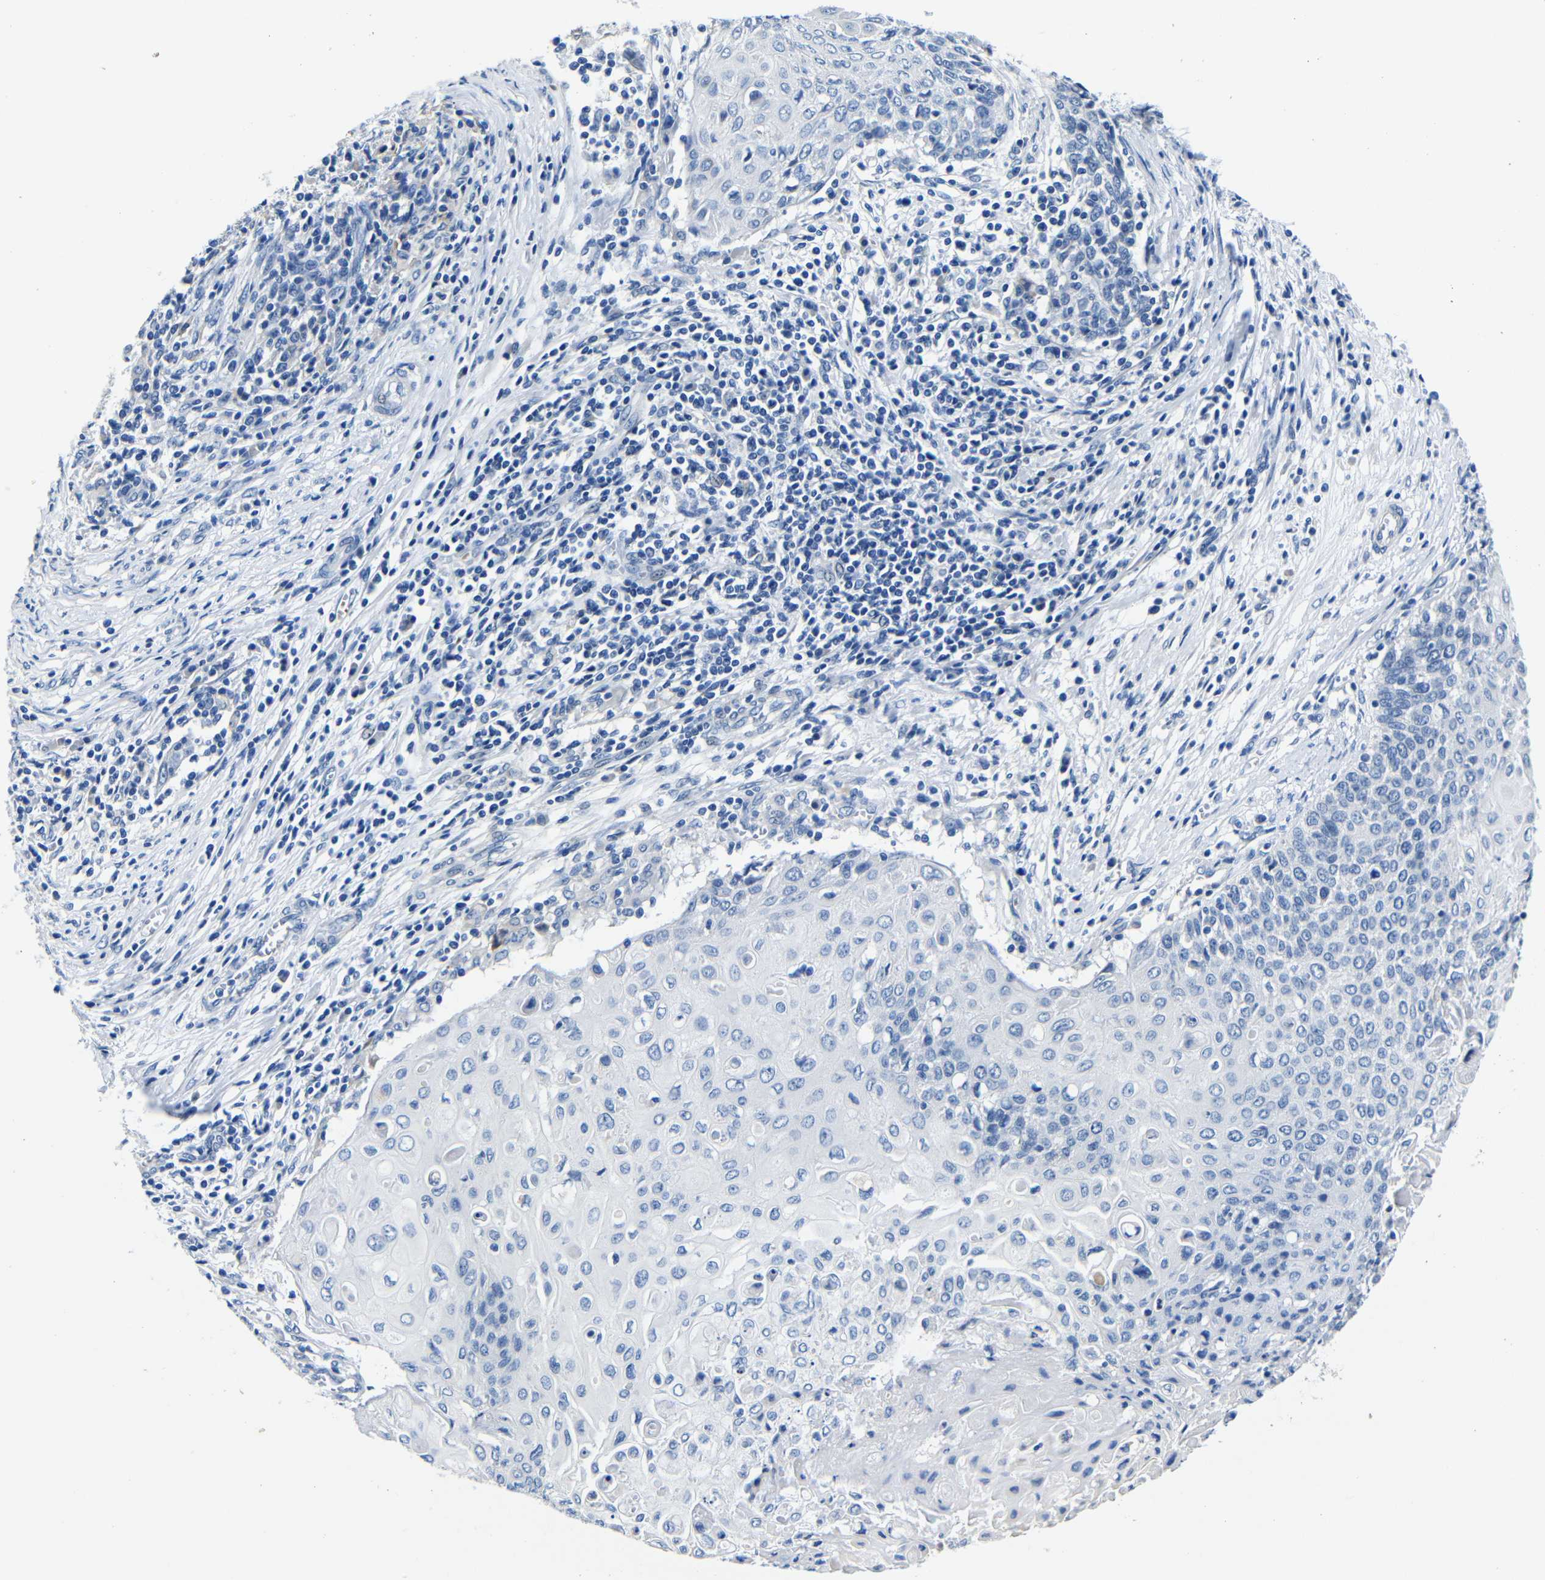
{"staining": {"intensity": "negative", "quantity": "none", "location": "none"}, "tissue": "cervical cancer", "cell_type": "Tumor cells", "image_type": "cancer", "snomed": [{"axis": "morphology", "description": "Squamous cell carcinoma, NOS"}, {"axis": "topography", "description": "Cervix"}], "caption": "High power microscopy micrograph of an immunohistochemistry (IHC) histopathology image of cervical squamous cell carcinoma, revealing no significant staining in tumor cells.", "gene": "TNFAIP1", "patient": {"sex": "female", "age": 39}}